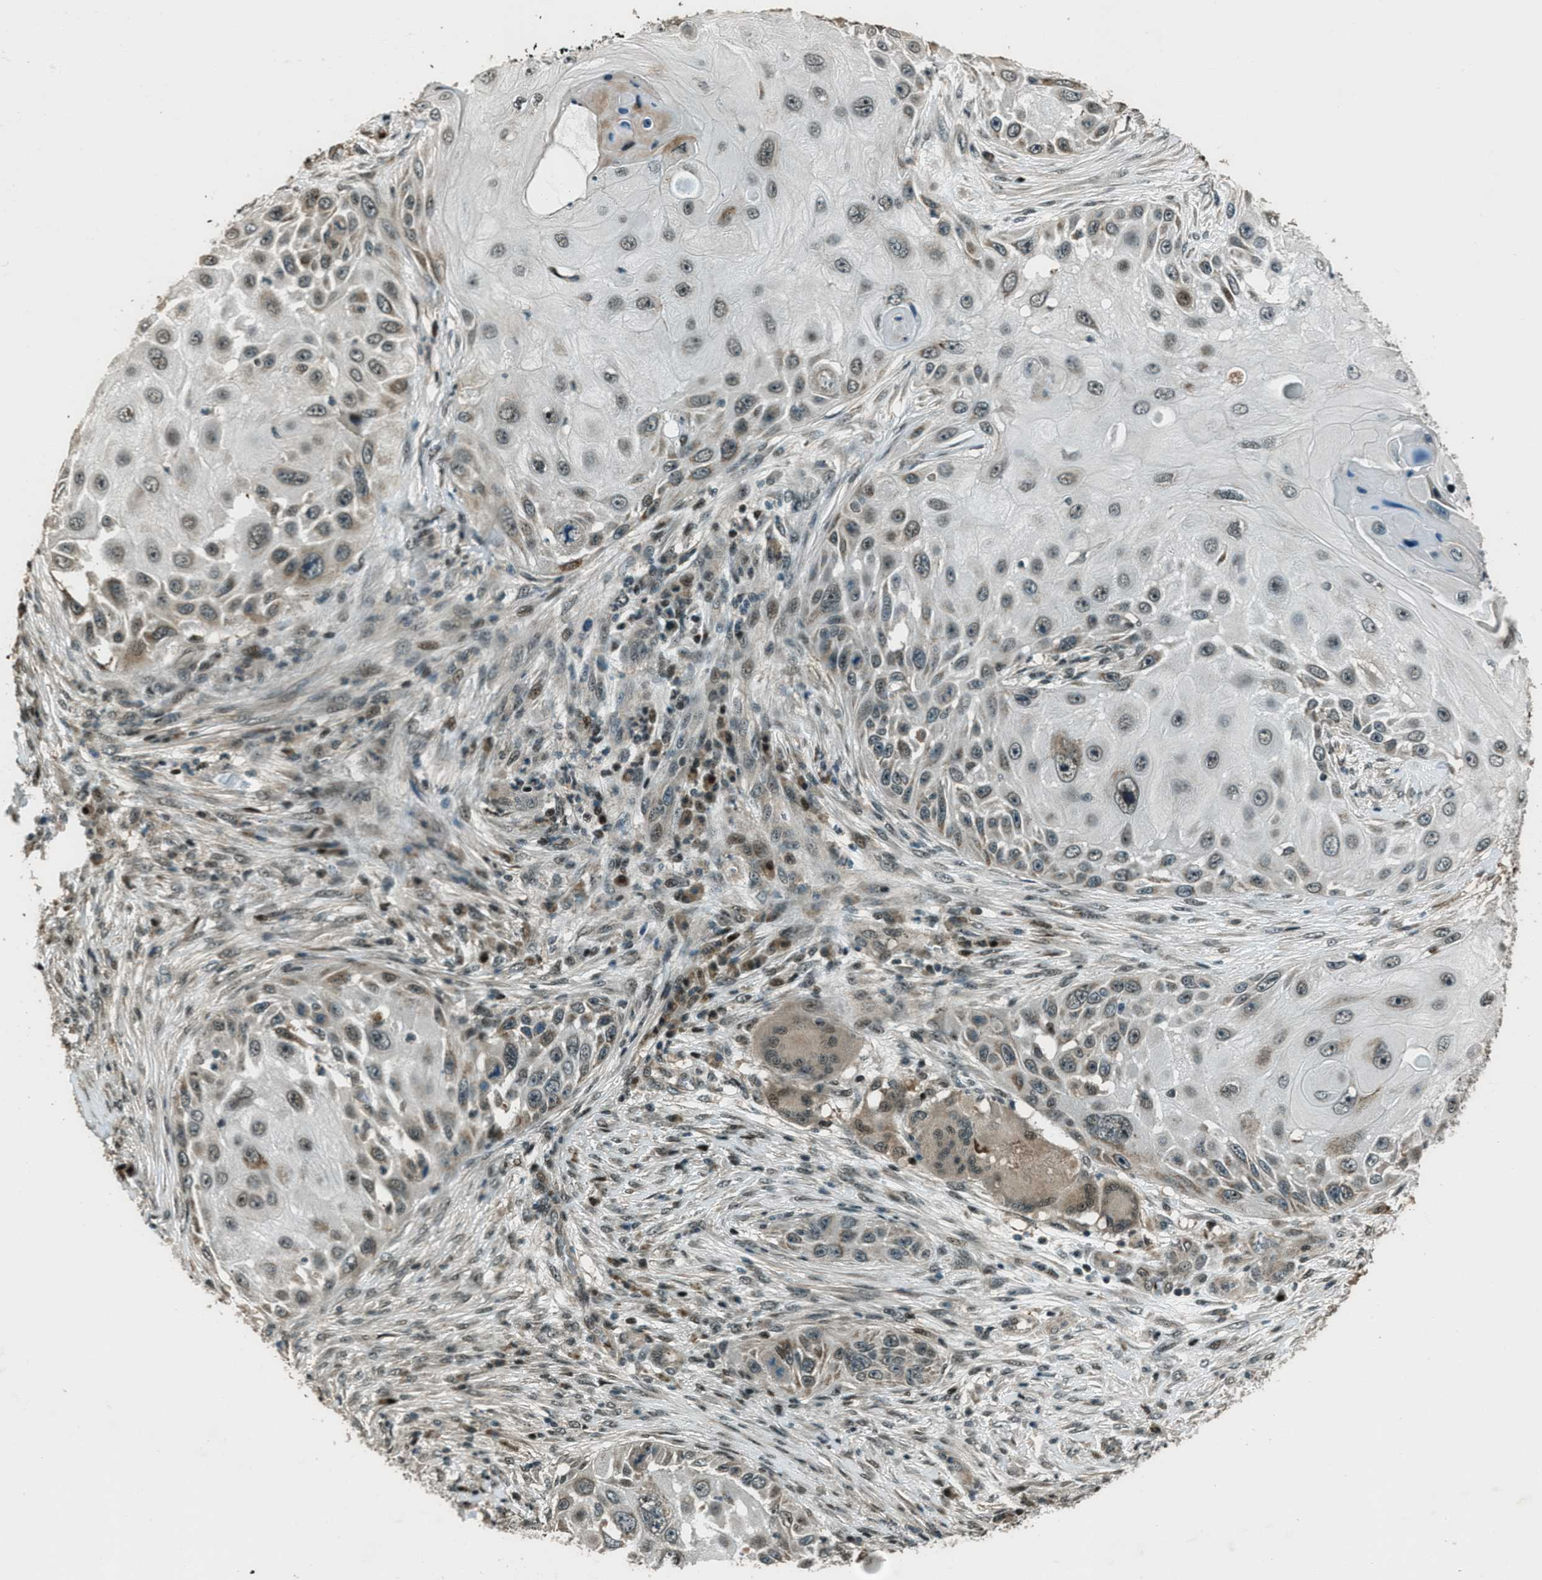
{"staining": {"intensity": "weak", "quantity": "25%-75%", "location": "nuclear"}, "tissue": "skin cancer", "cell_type": "Tumor cells", "image_type": "cancer", "snomed": [{"axis": "morphology", "description": "Squamous cell carcinoma, NOS"}, {"axis": "topography", "description": "Skin"}], "caption": "The photomicrograph shows a brown stain indicating the presence of a protein in the nuclear of tumor cells in skin cancer.", "gene": "TARDBP", "patient": {"sex": "female", "age": 44}}